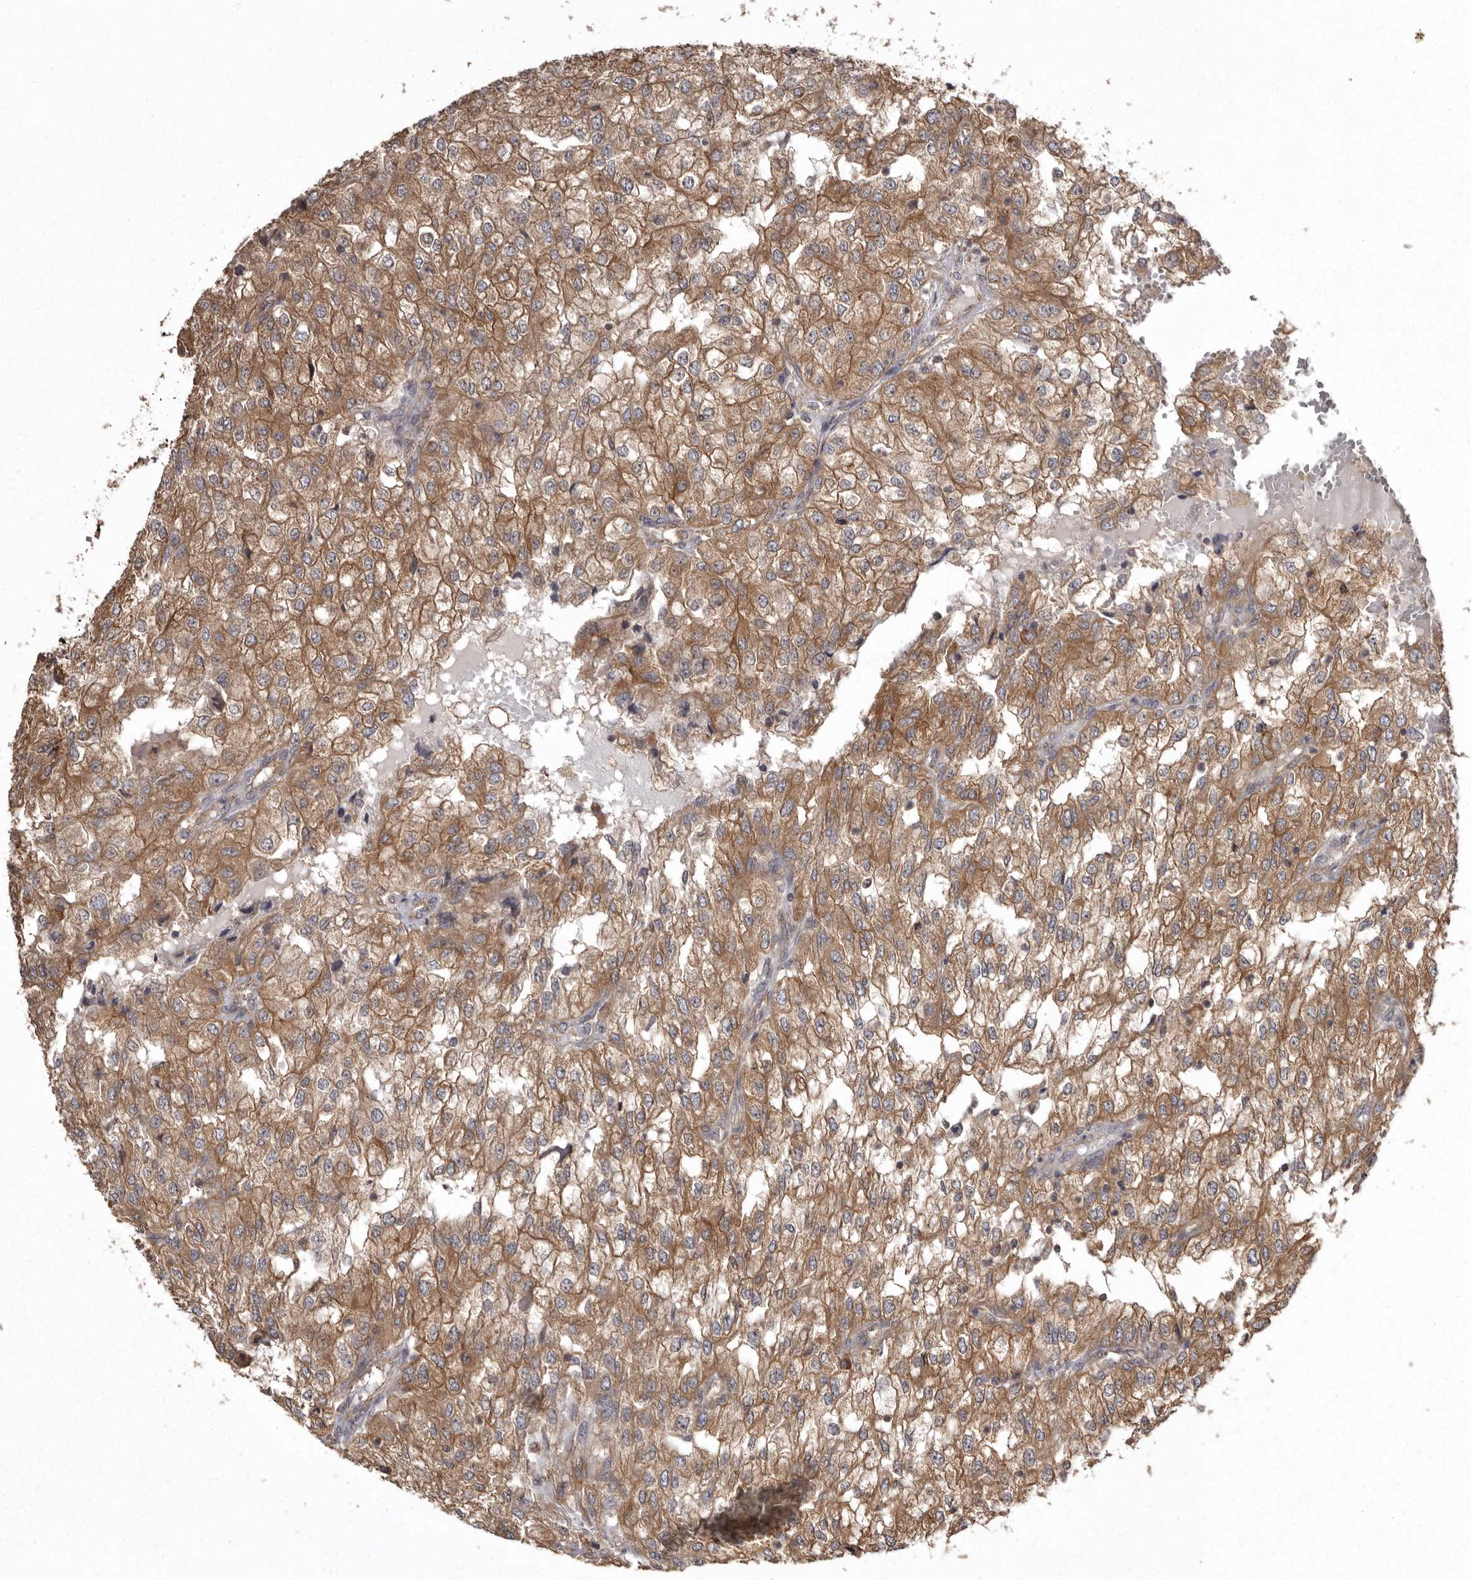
{"staining": {"intensity": "moderate", "quantity": ">75%", "location": "cytoplasmic/membranous"}, "tissue": "renal cancer", "cell_type": "Tumor cells", "image_type": "cancer", "snomed": [{"axis": "morphology", "description": "Adenocarcinoma, NOS"}, {"axis": "topography", "description": "Kidney"}], "caption": "Protein staining exhibits moderate cytoplasmic/membranous positivity in approximately >75% of tumor cells in adenocarcinoma (renal). (Stains: DAB in brown, nuclei in blue, Microscopy: brightfield microscopy at high magnification).", "gene": "DARS1", "patient": {"sex": "female", "age": 54}}